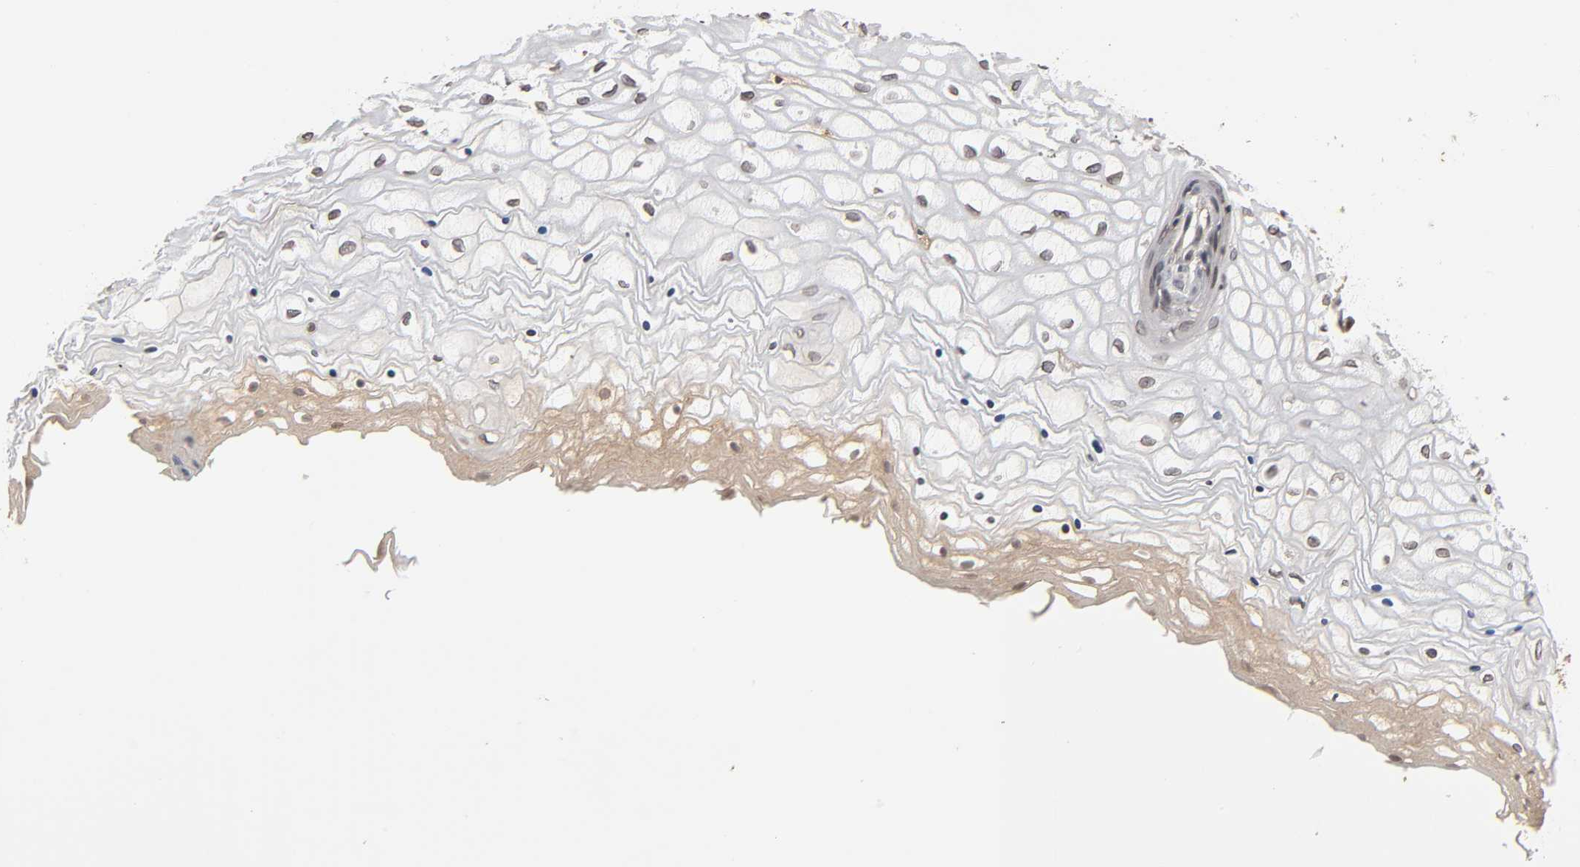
{"staining": {"intensity": "moderate", "quantity": "25%-75%", "location": "cytoplasmic/membranous,nuclear"}, "tissue": "vagina", "cell_type": "Squamous epithelial cells", "image_type": "normal", "snomed": [{"axis": "morphology", "description": "Normal tissue, NOS"}, {"axis": "topography", "description": "Vagina"}], "caption": "Squamous epithelial cells reveal medium levels of moderate cytoplasmic/membranous,nuclear expression in approximately 25%-75% of cells in unremarkable human vagina. Nuclei are stained in blue.", "gene": "CPN2", "patient": {"sex": "female", "age": 34}}